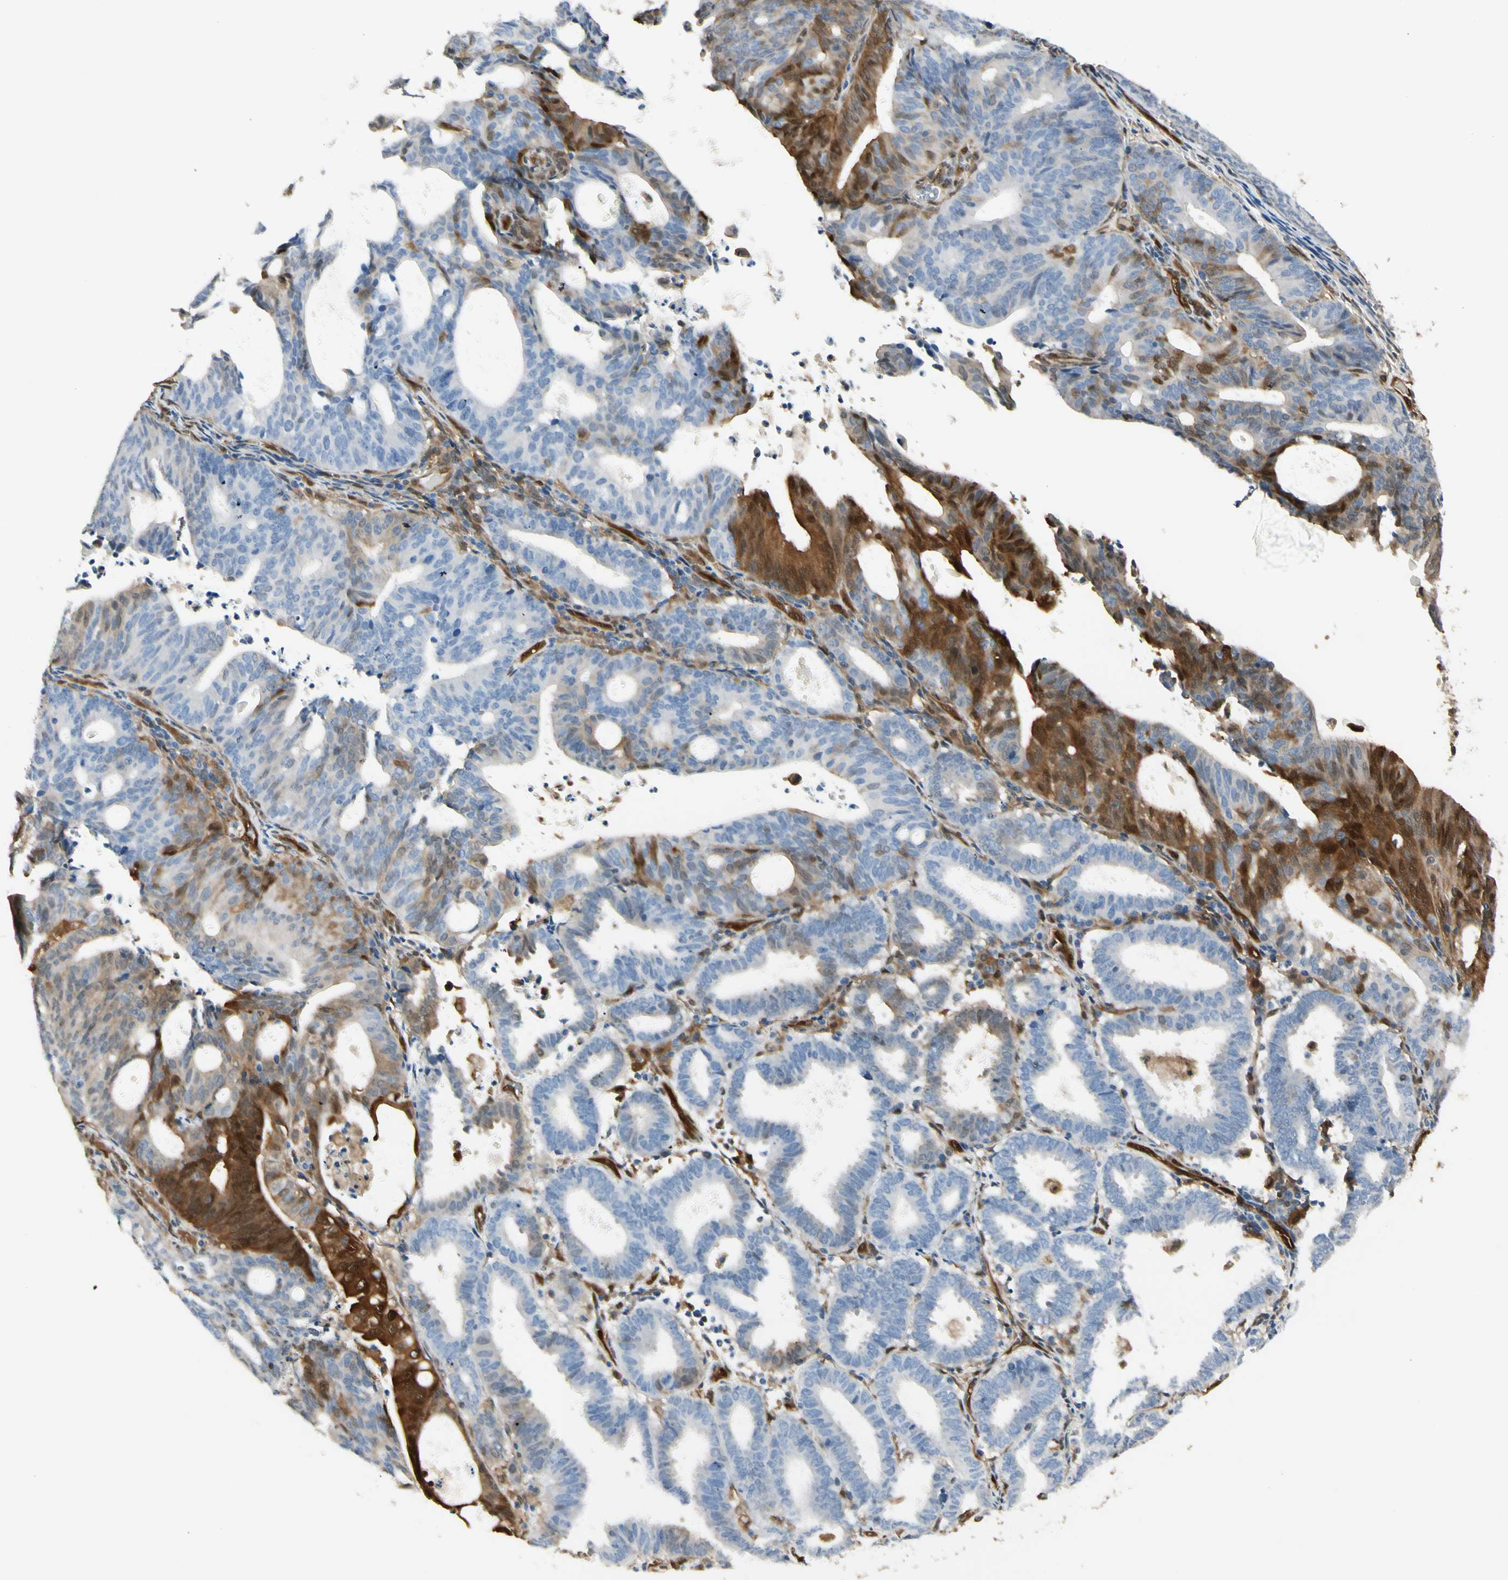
{"staining": {"intensity": "strong", "quantity": "<25%", "location": "cytoplasmic/membranous,nuclear"}, "tissue": "endometrial cancer", "cell_type": "Tumor cells", "image_type": "cancer", "snomed": [{"axis": "morphology", "description": "Adenocarcinoma, NOS"}, {"axis": "topography", "description": "Uterus"}], "caption": "This is a photomicrograph of IHC staining of adenocarcinoma (endometrial), which shows strong staining in the cytoplasmic/membranous and nuclear of tumor cells.", "gene": "SERPINB6", "patient": {"sex": "female", "age": 83}}